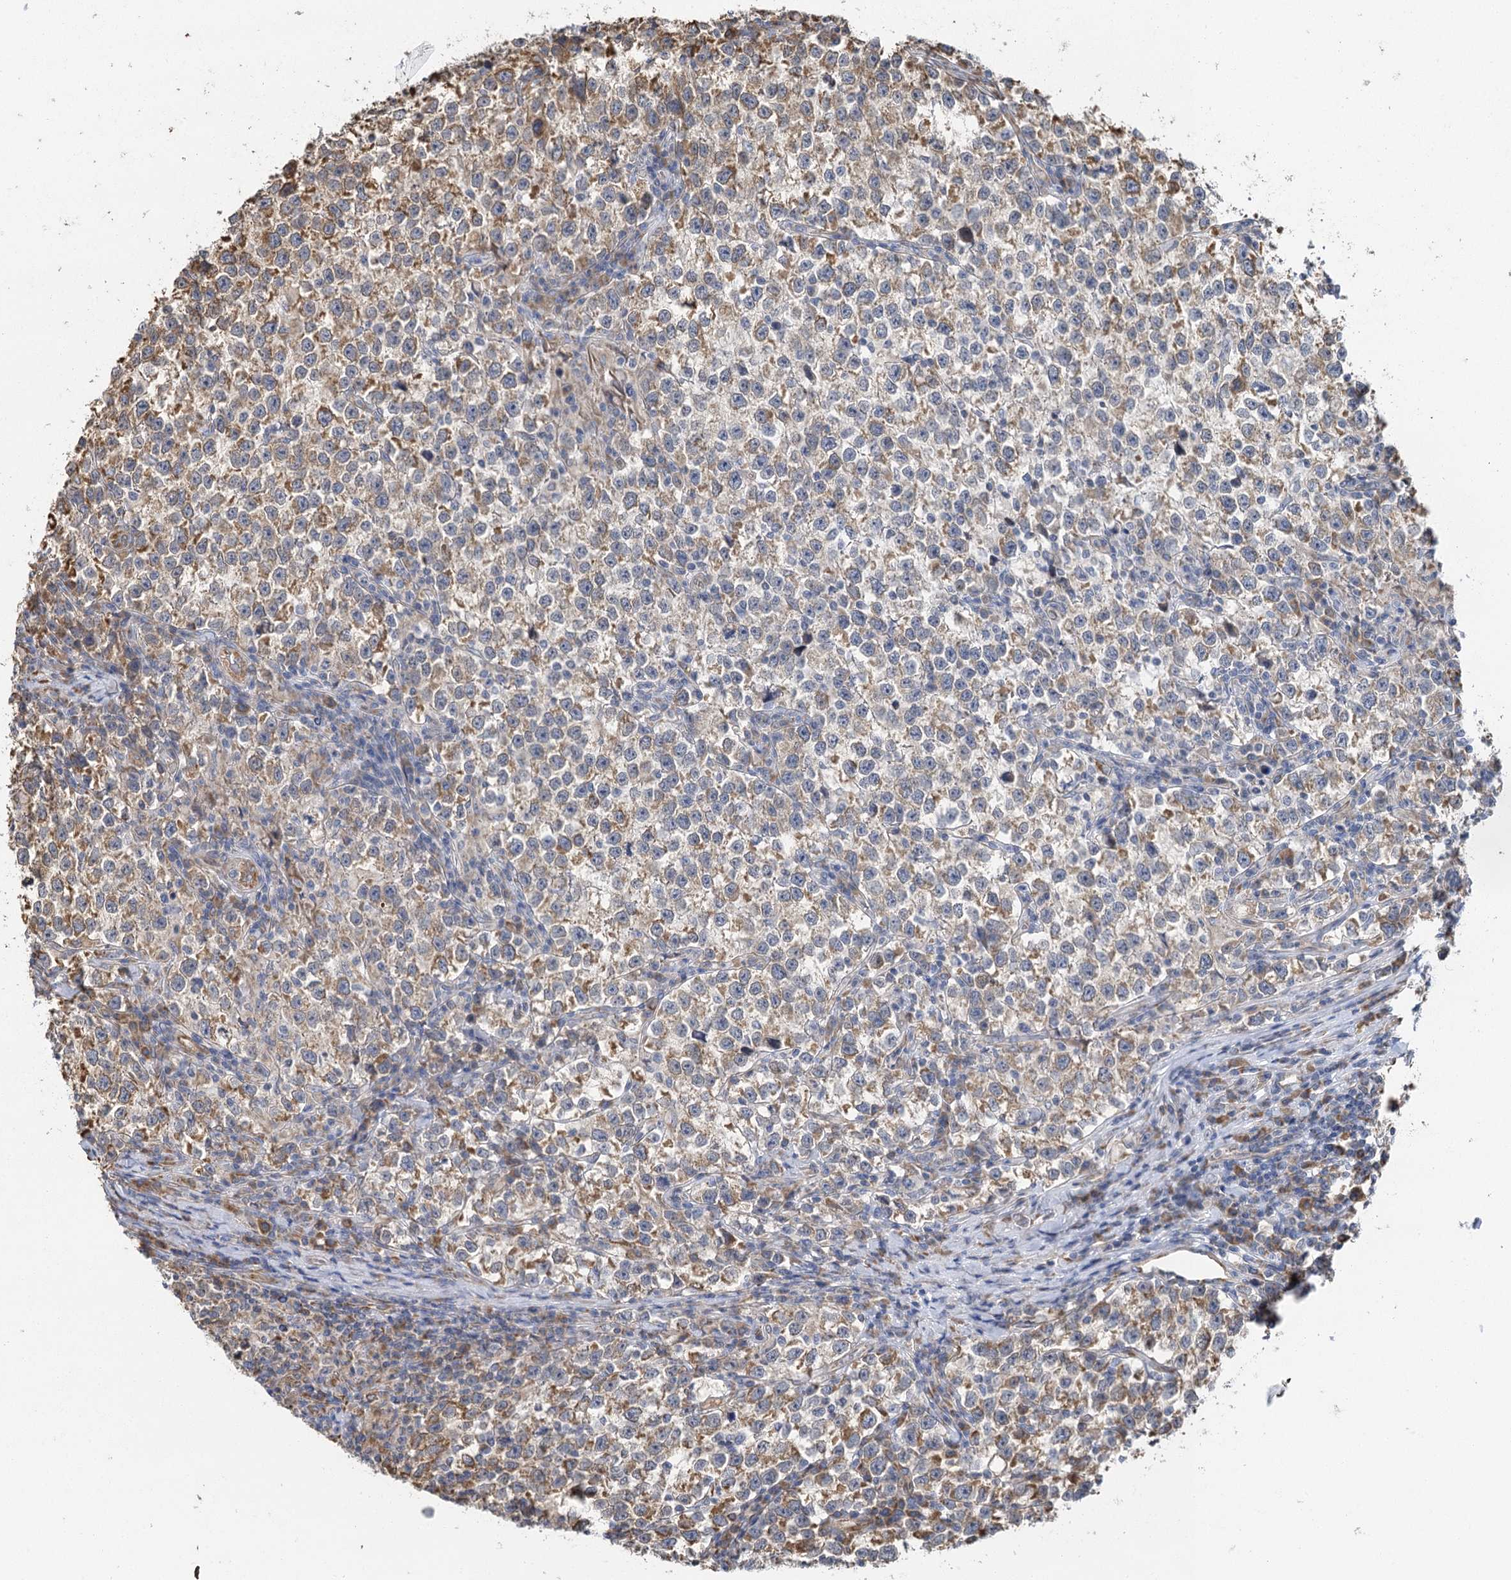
{"staining": {"intensity": "moderate", "quantity": "25%-75%", "location": "cytoplasmic/membranous"}, "tissue": "testis cancer", "cell_type": "Tumor cells", "image_type": "cancer", "snomed": [{"axis": "morphology", "description": "Normal tissue, NOS"}, {"axis": "morphology", "description": "Seminoma, NOS"}, {"axis": "topography", "description": "Testis"}], "caption": "This is an image of immunohistochemistry staining of seminoma (testis), which shows moderate positivity in the cytoplasmic/membranous of tumor cells.", "gene": "IL11RA", "patient": {"sex": "male", "age": 43}}